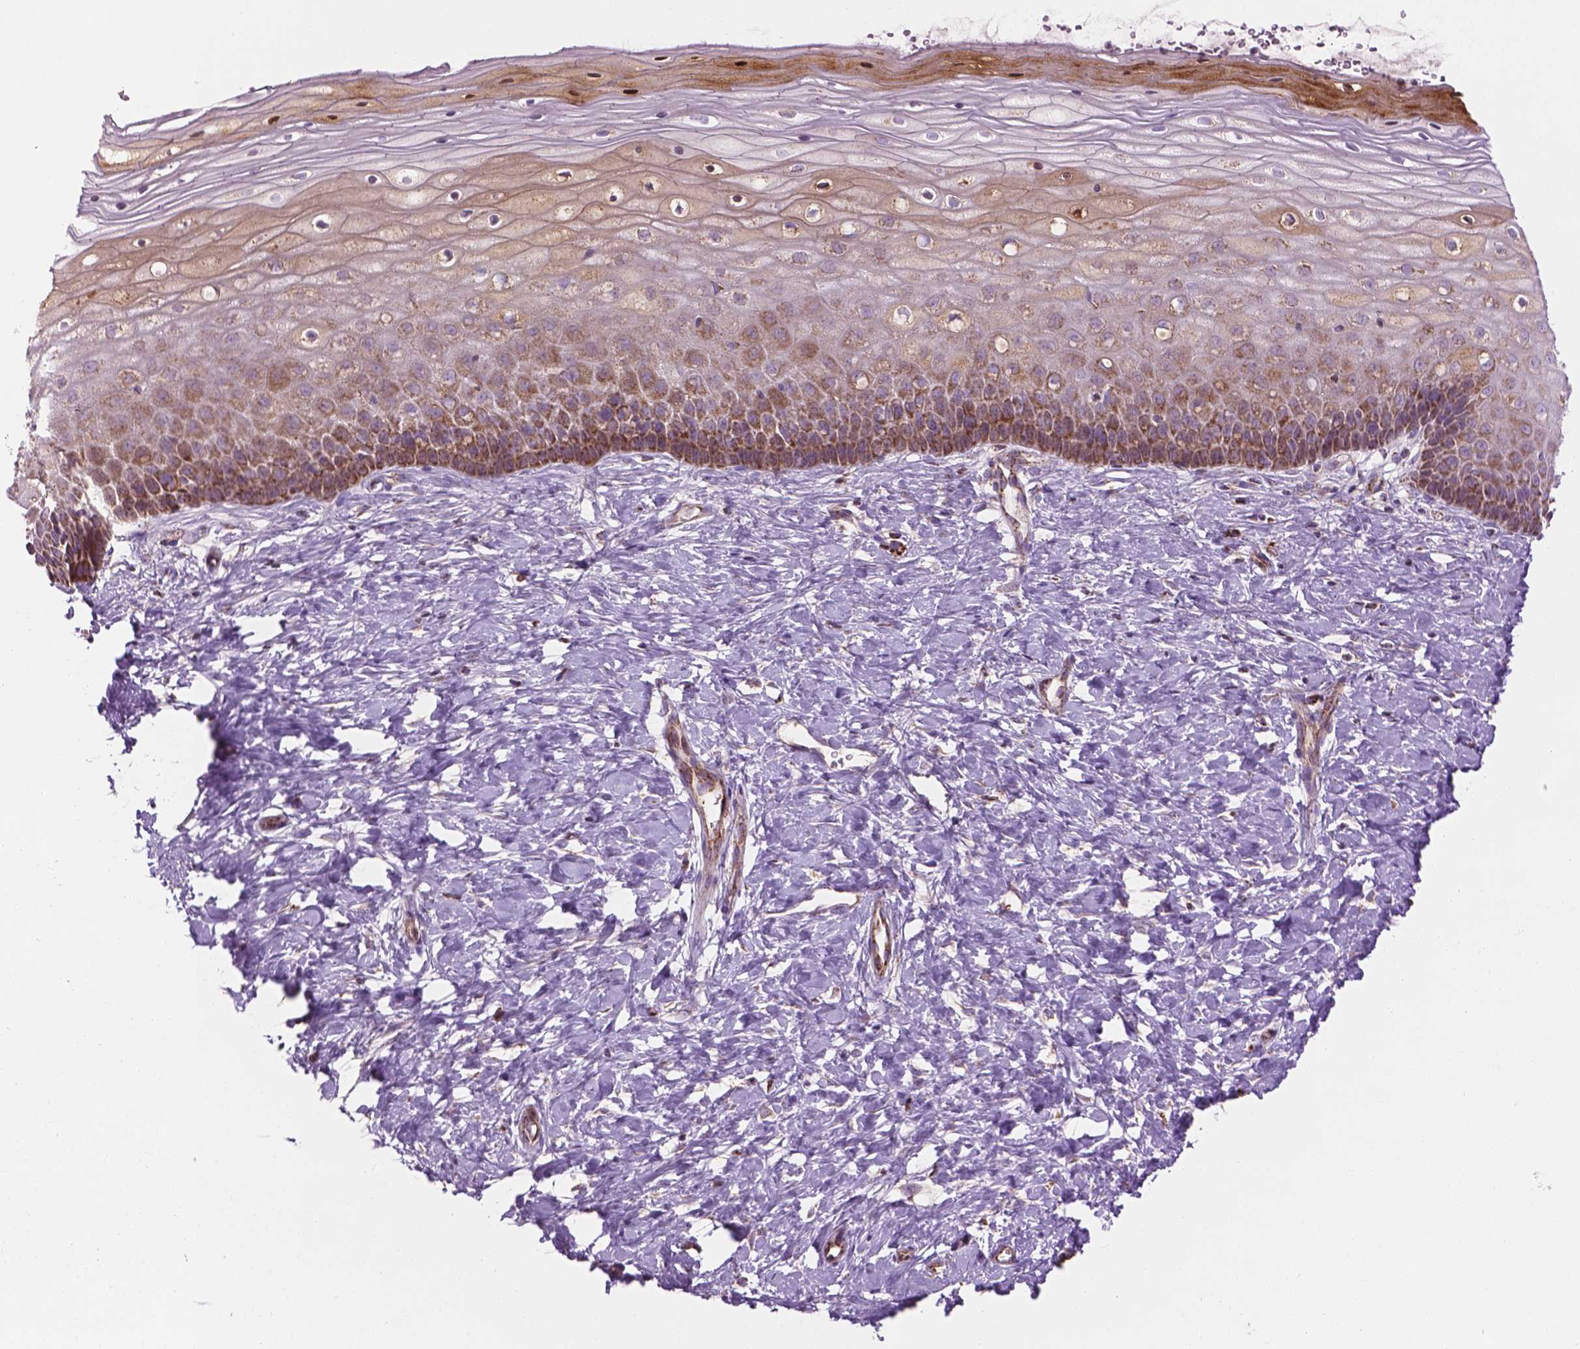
{"staining": {"intensity": "strong", "quantity": ">75%", "location": "cytoplasmic/membranous"}, "tissue": "cervix", "cell_type": "Glandular cells", "image_type": "normal", "snomed": [{"axis": "morphology", "description": "Normal tissue, NOS"}, {"axis": "topography", "description": "Cervix"}], "caption": "An image of human cervix stained for a protein reveals strong cytoplasmic/membranous brown staining in glandular cells.", "gene": "PIBF1", "patient": {"sex": "female", "age": 37}}